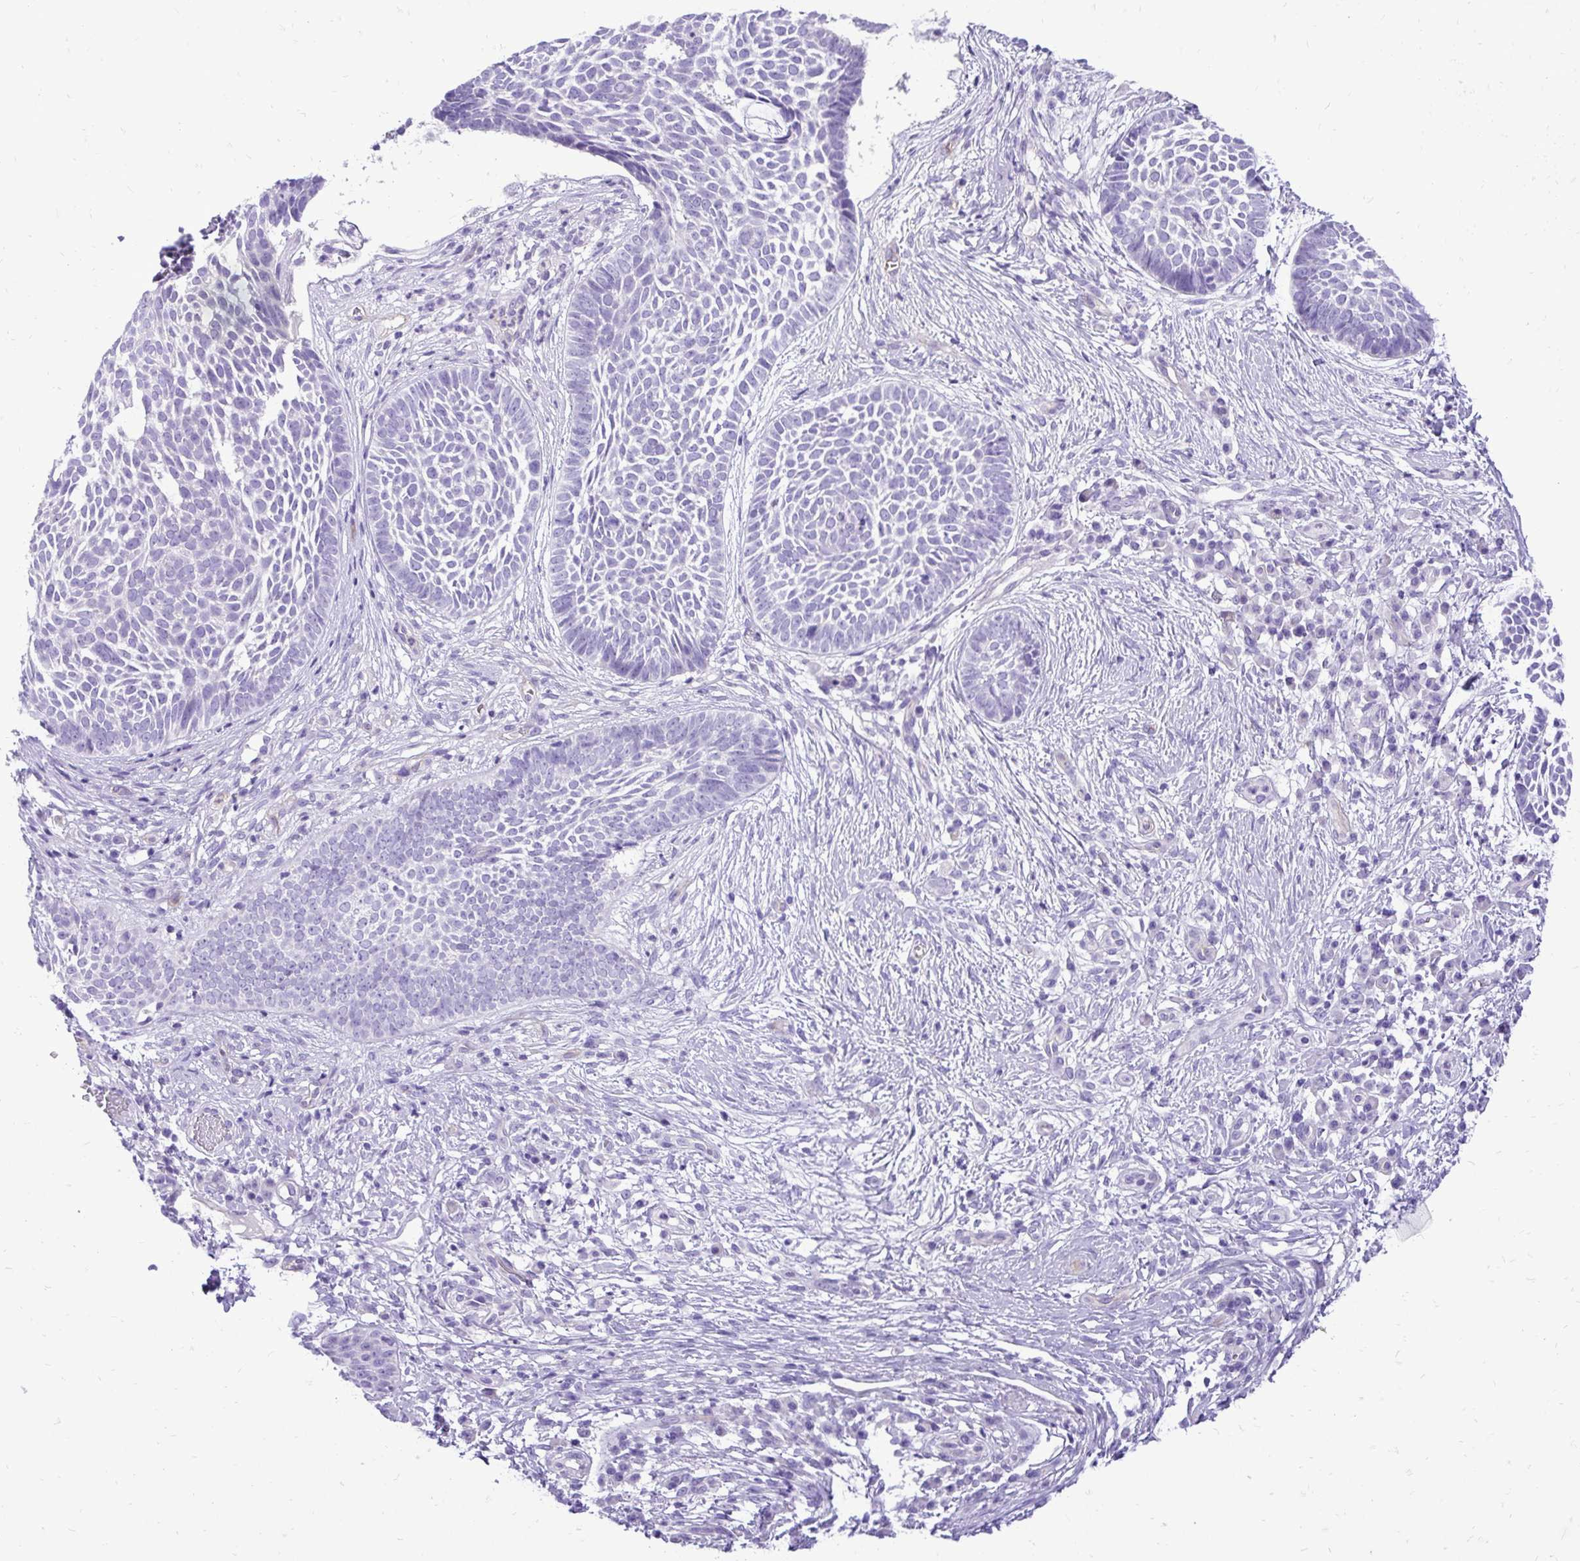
{"staining": {"intensity": "negative", "quantity": "none", "location": "none"}, "tissue": "skin cancer", "cell_type": "Tumor cells", "image_type": "cancer", "snomed": [{"axis": "morphology", "description": "Basal cell carcinoma"}, {"axis": "topography", "description": "Skin"}], "caption": "The immunohistochemistry image has no significant expression in tumor cells of skin cancer (basal cell carcinoma) tissue. (DAB (3,3'-diaminobenzidine) immunohistochemistry (IHC) visualized using brightfield microscopy, high magnification).", "gene": "PELI3", "patient": {"sex": "female", "age": 89}}